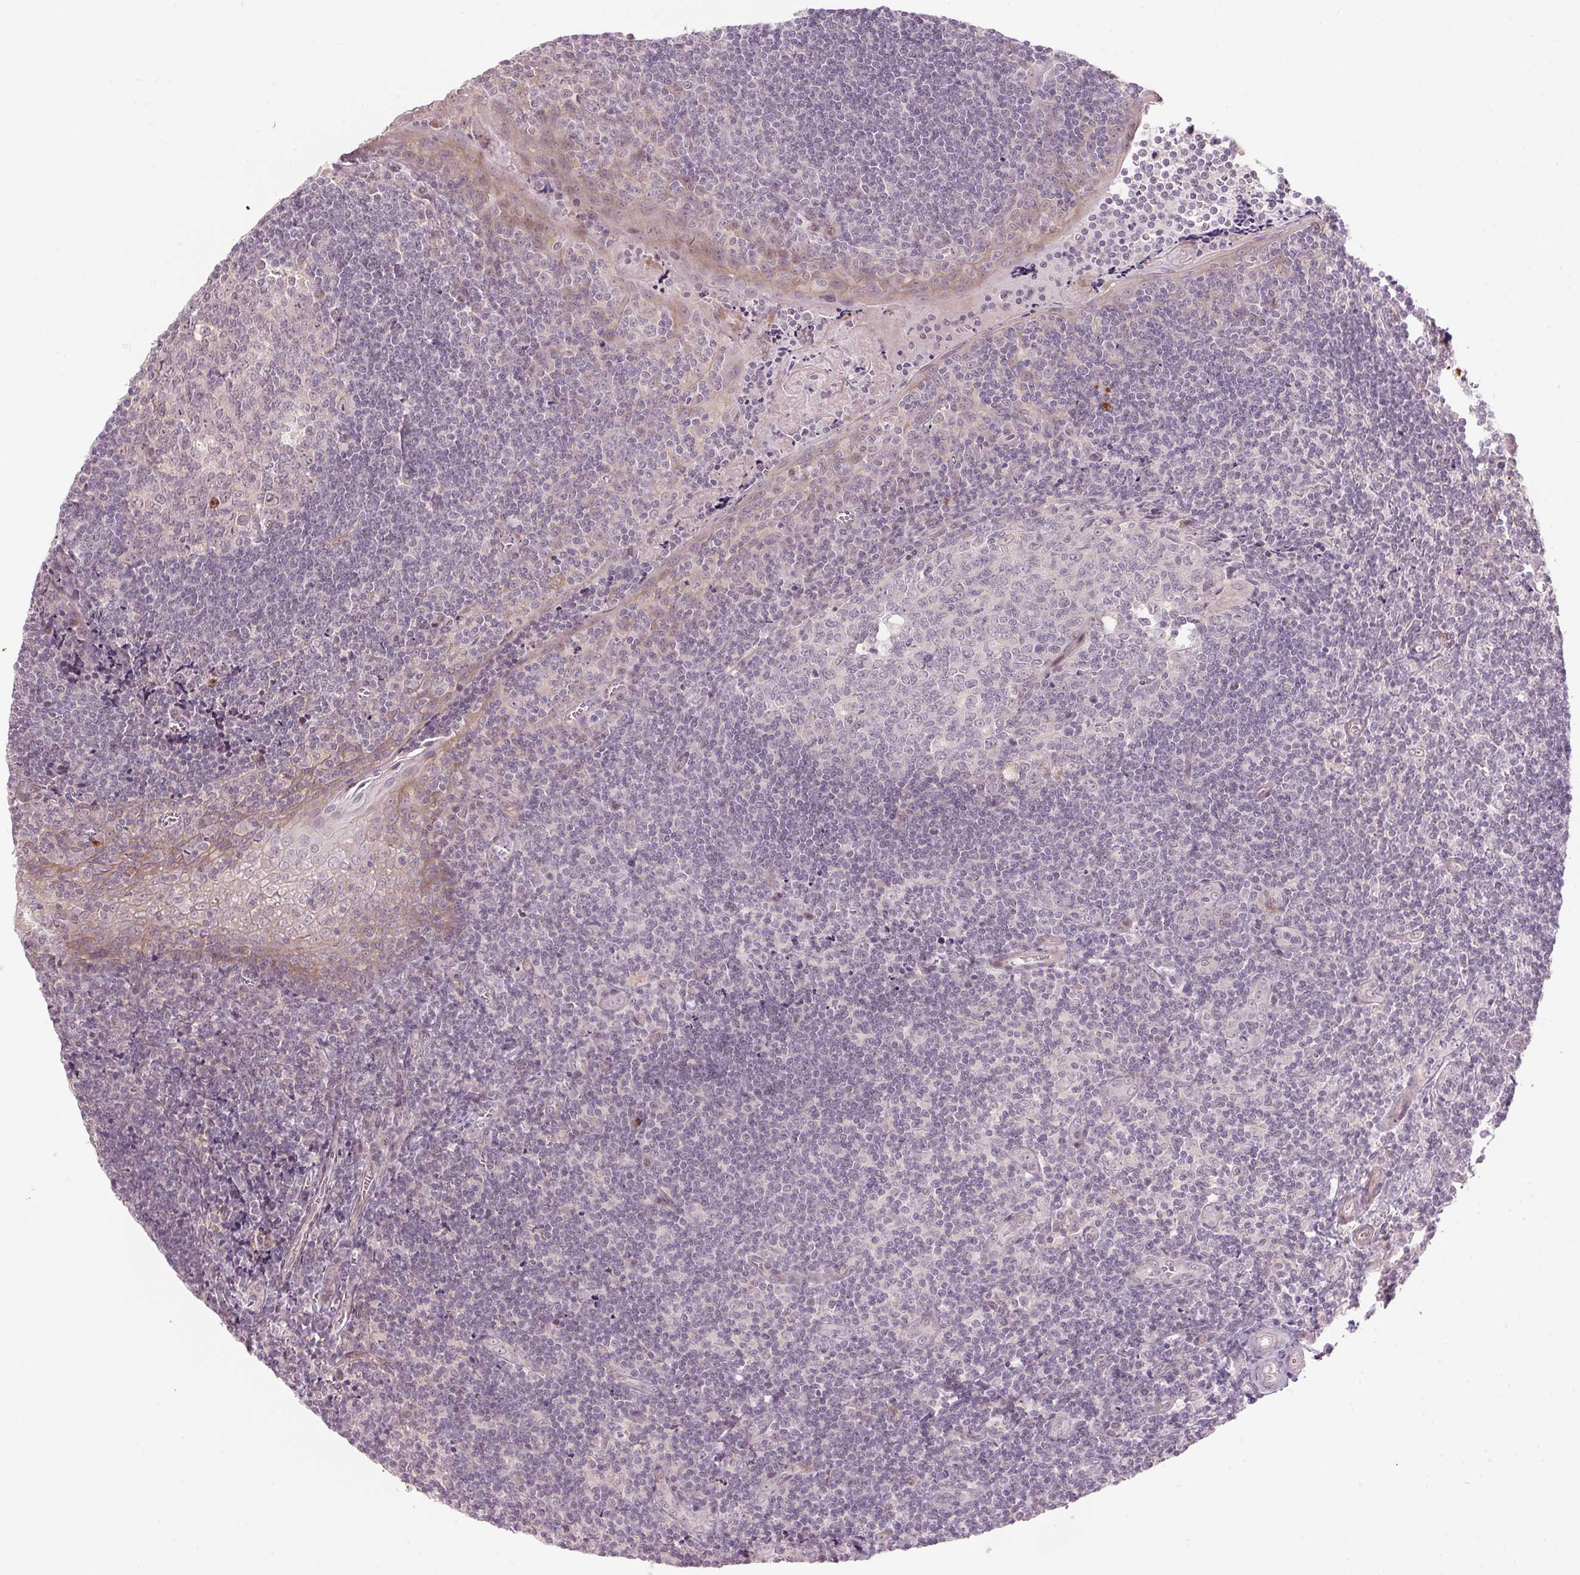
{"staining": {"intensity": "negative", "quantity": "none", "location": "none"}, "tissue": "tonsil", "cell_type": "Germinal center cells", "image_type": "normal", "snomed": [{"axis": "morphology", "description": "Normal tissue, NOS"}, {"axis": "morphology", "description": "Inflammation, NOS"}, {"axis": "topography", "description": "Tonsil"}], "caption": "IHC of normal tonsil shows no positivity in germinal center cells. Nuclei are stained in blue.", "gene": "TMED6", "patient": {"sex": "female", "age": 31}}